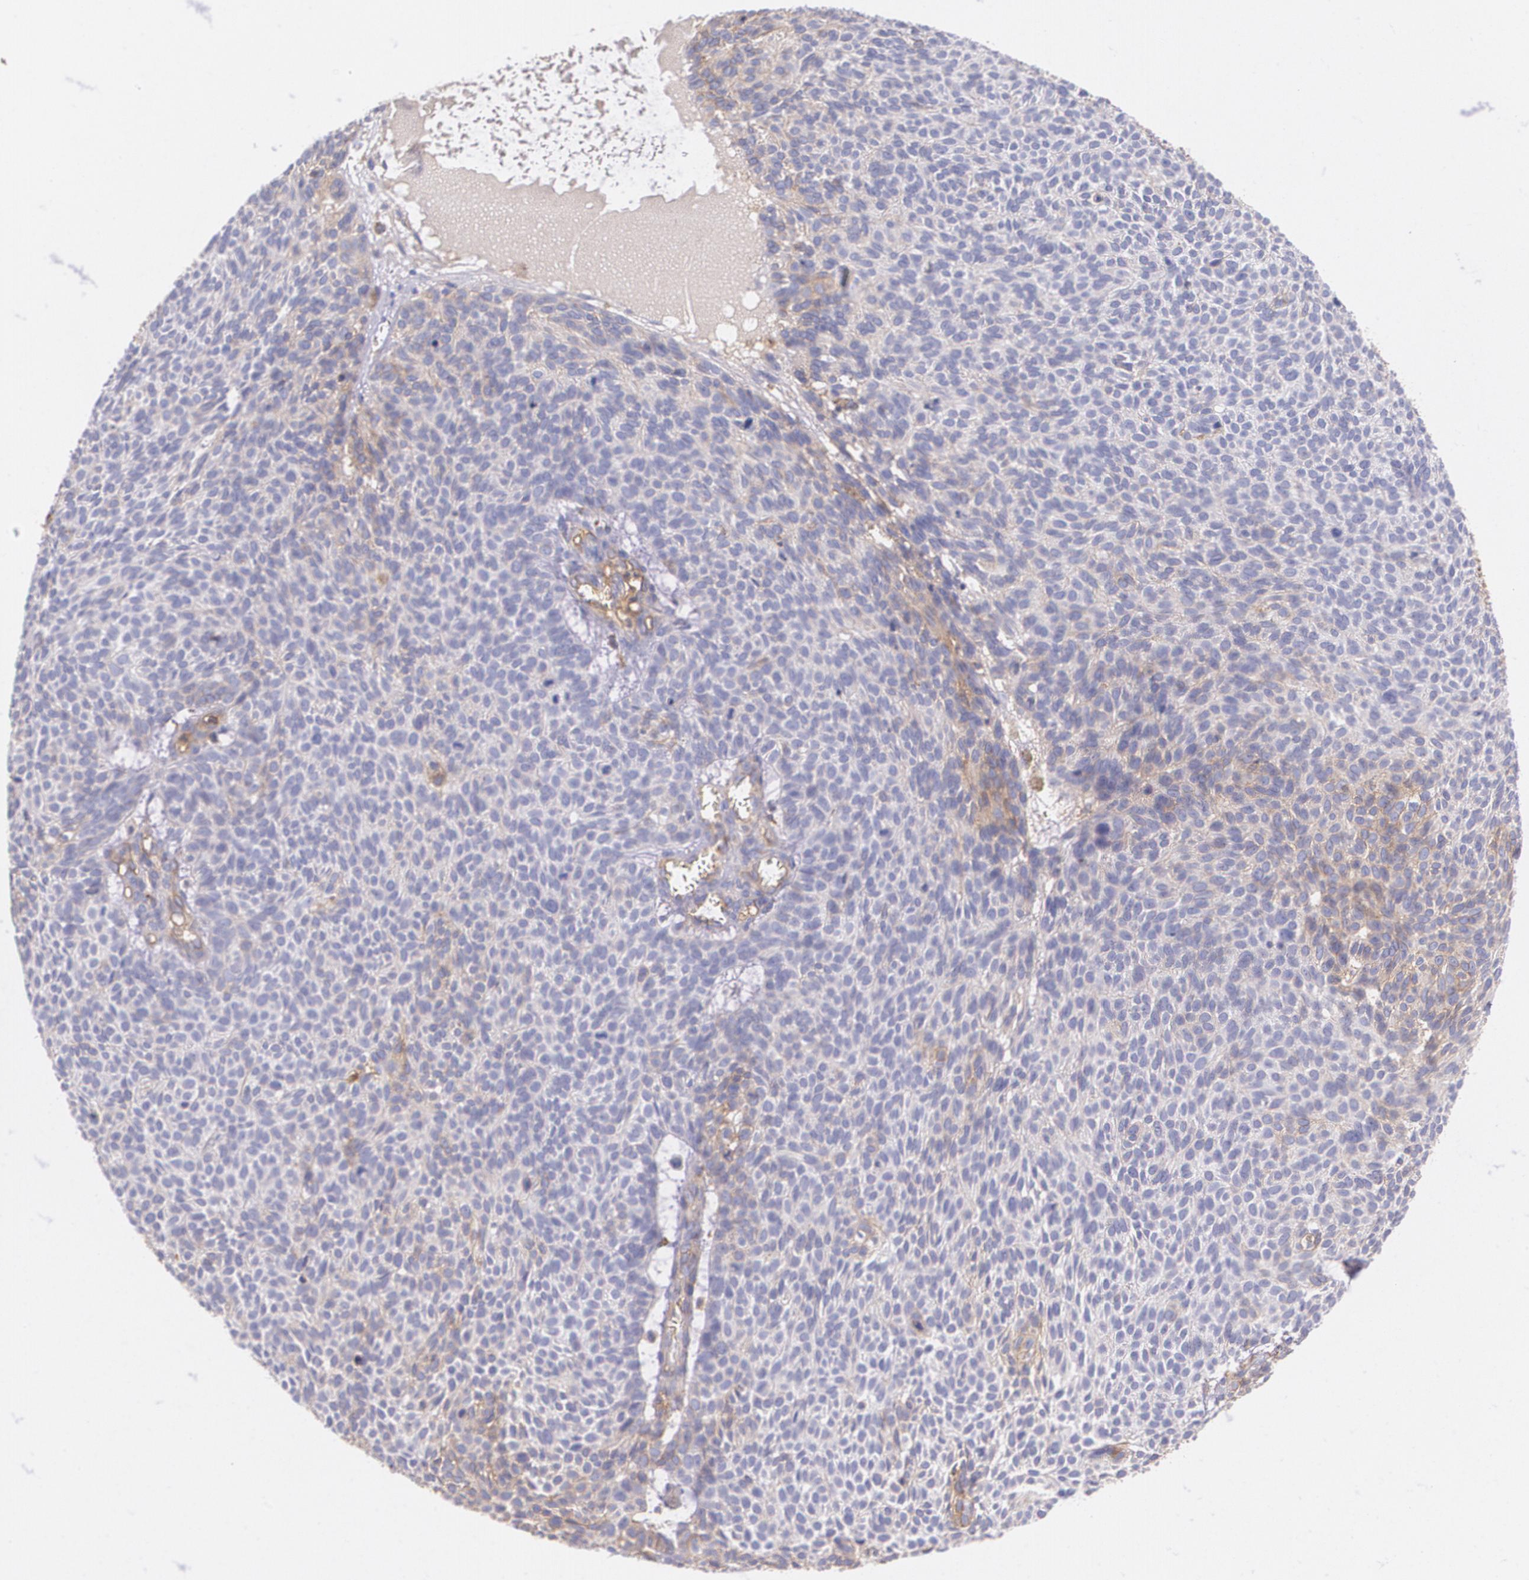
{"staining": {"intensity": "negative", "quantity": "none", "location": "none"}, "tissue": "skin cancer", "cell_type": "Tumor cells", "image_type": "cancer", "snomed": [{"axis": "morphology", "description": "Basal cell carcinoma"}, {"axis": "topography", "description": "Skin"}], "caption": "Immunohistochemistry (IHC) of skin basal cell carcinoma displays no expression in tumor cells.", "gene": "B2M", "patient": {"sex": "male", "age": 63}}